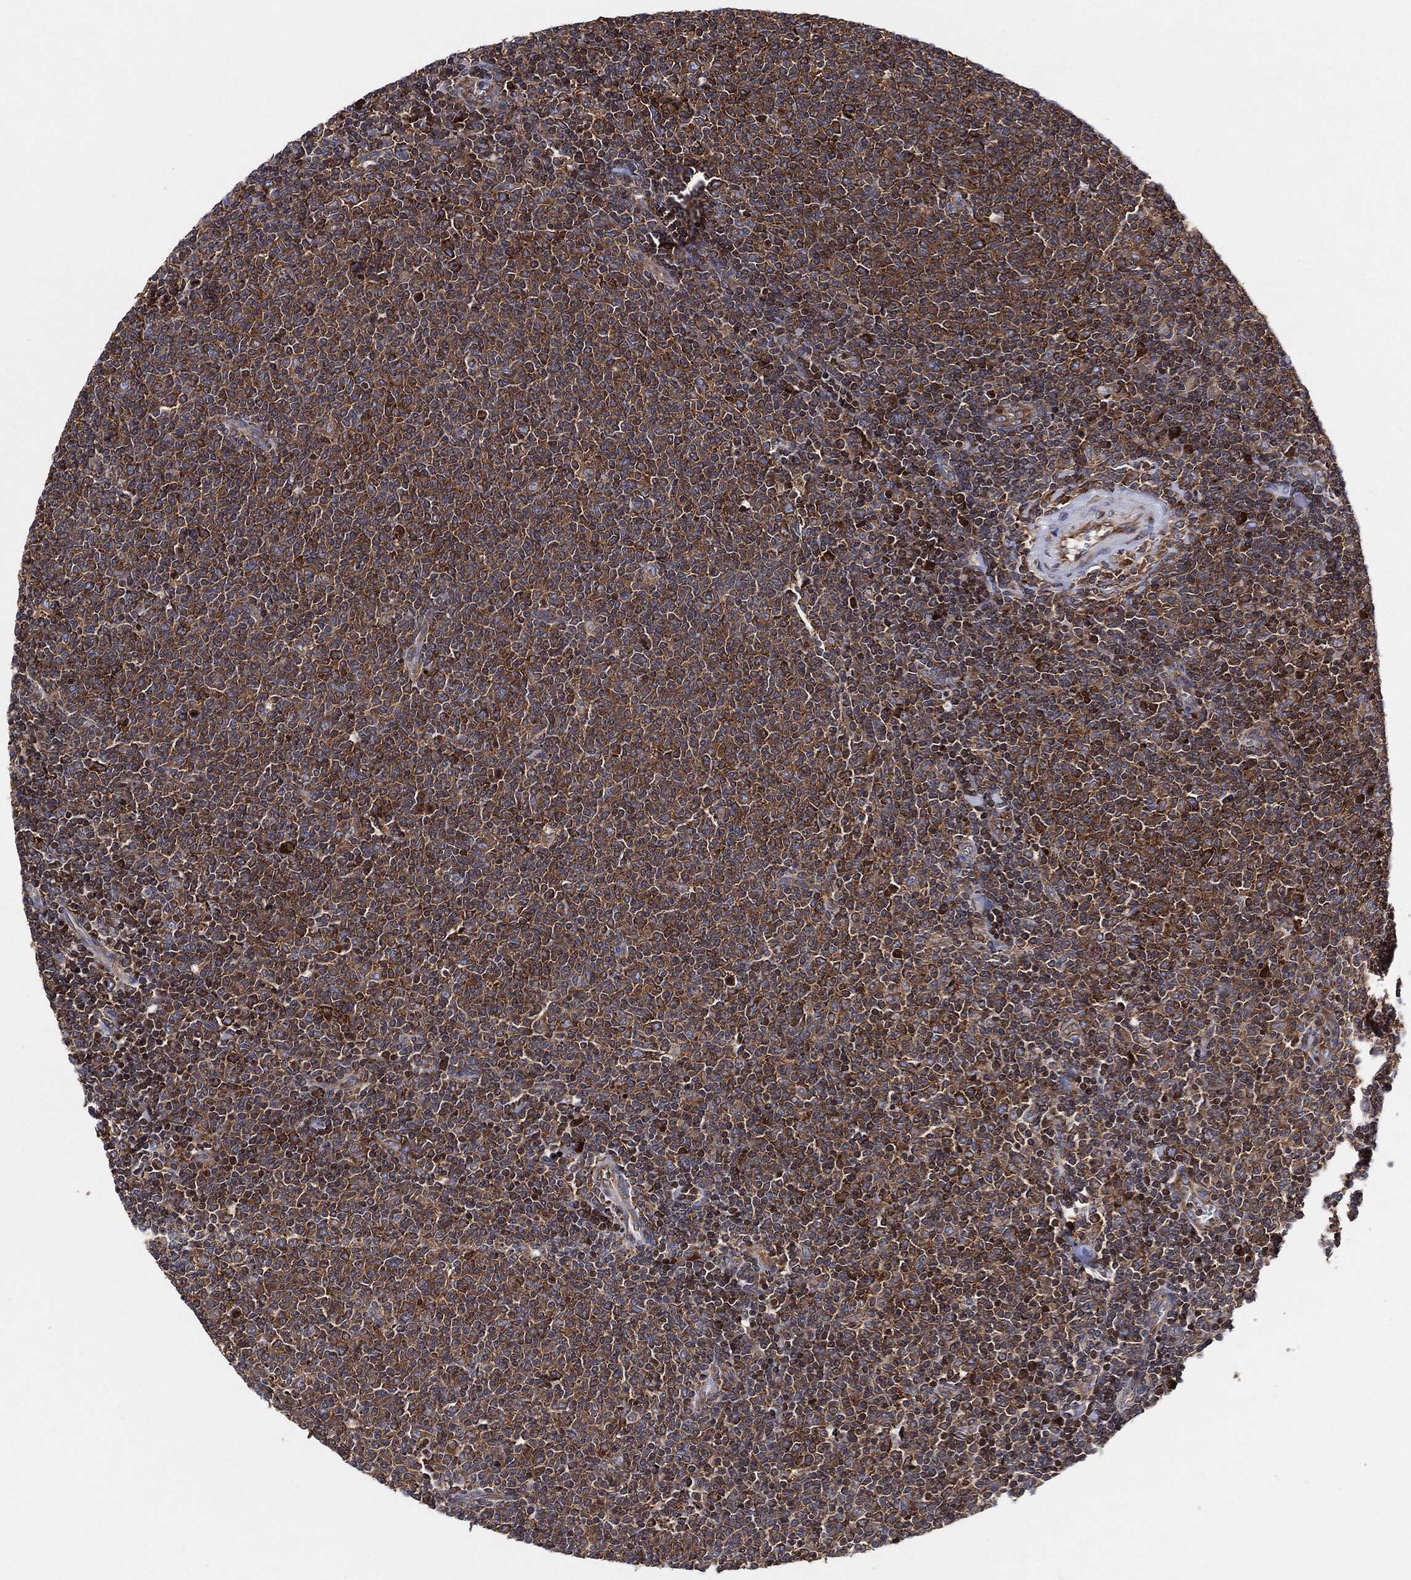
{"staining": {"intensity": "moderate", "quantity": ">75%", "location": "cytoplasmic/membranous"}, "tissue": "lymphoma", "cell_type": "Tumor cells", "image_type": "cancer", "snomed": [{"axis": "morphology", "description": "Malignant lymphoma, non-Hodgkin's type, Low grade"}, {"axis": "topography", "description": "Lymph node"}], "caption": "About >75% of tumor cells in human low-grade malignant lymphoma, non-Hodgkin's type demonstrate moderate cytoplasmic/membranous protein positivity as visualized by brown immunohistochemical staining.", "gene": "EIF2S2", "patient": {"sex": "male", "age": 52}}